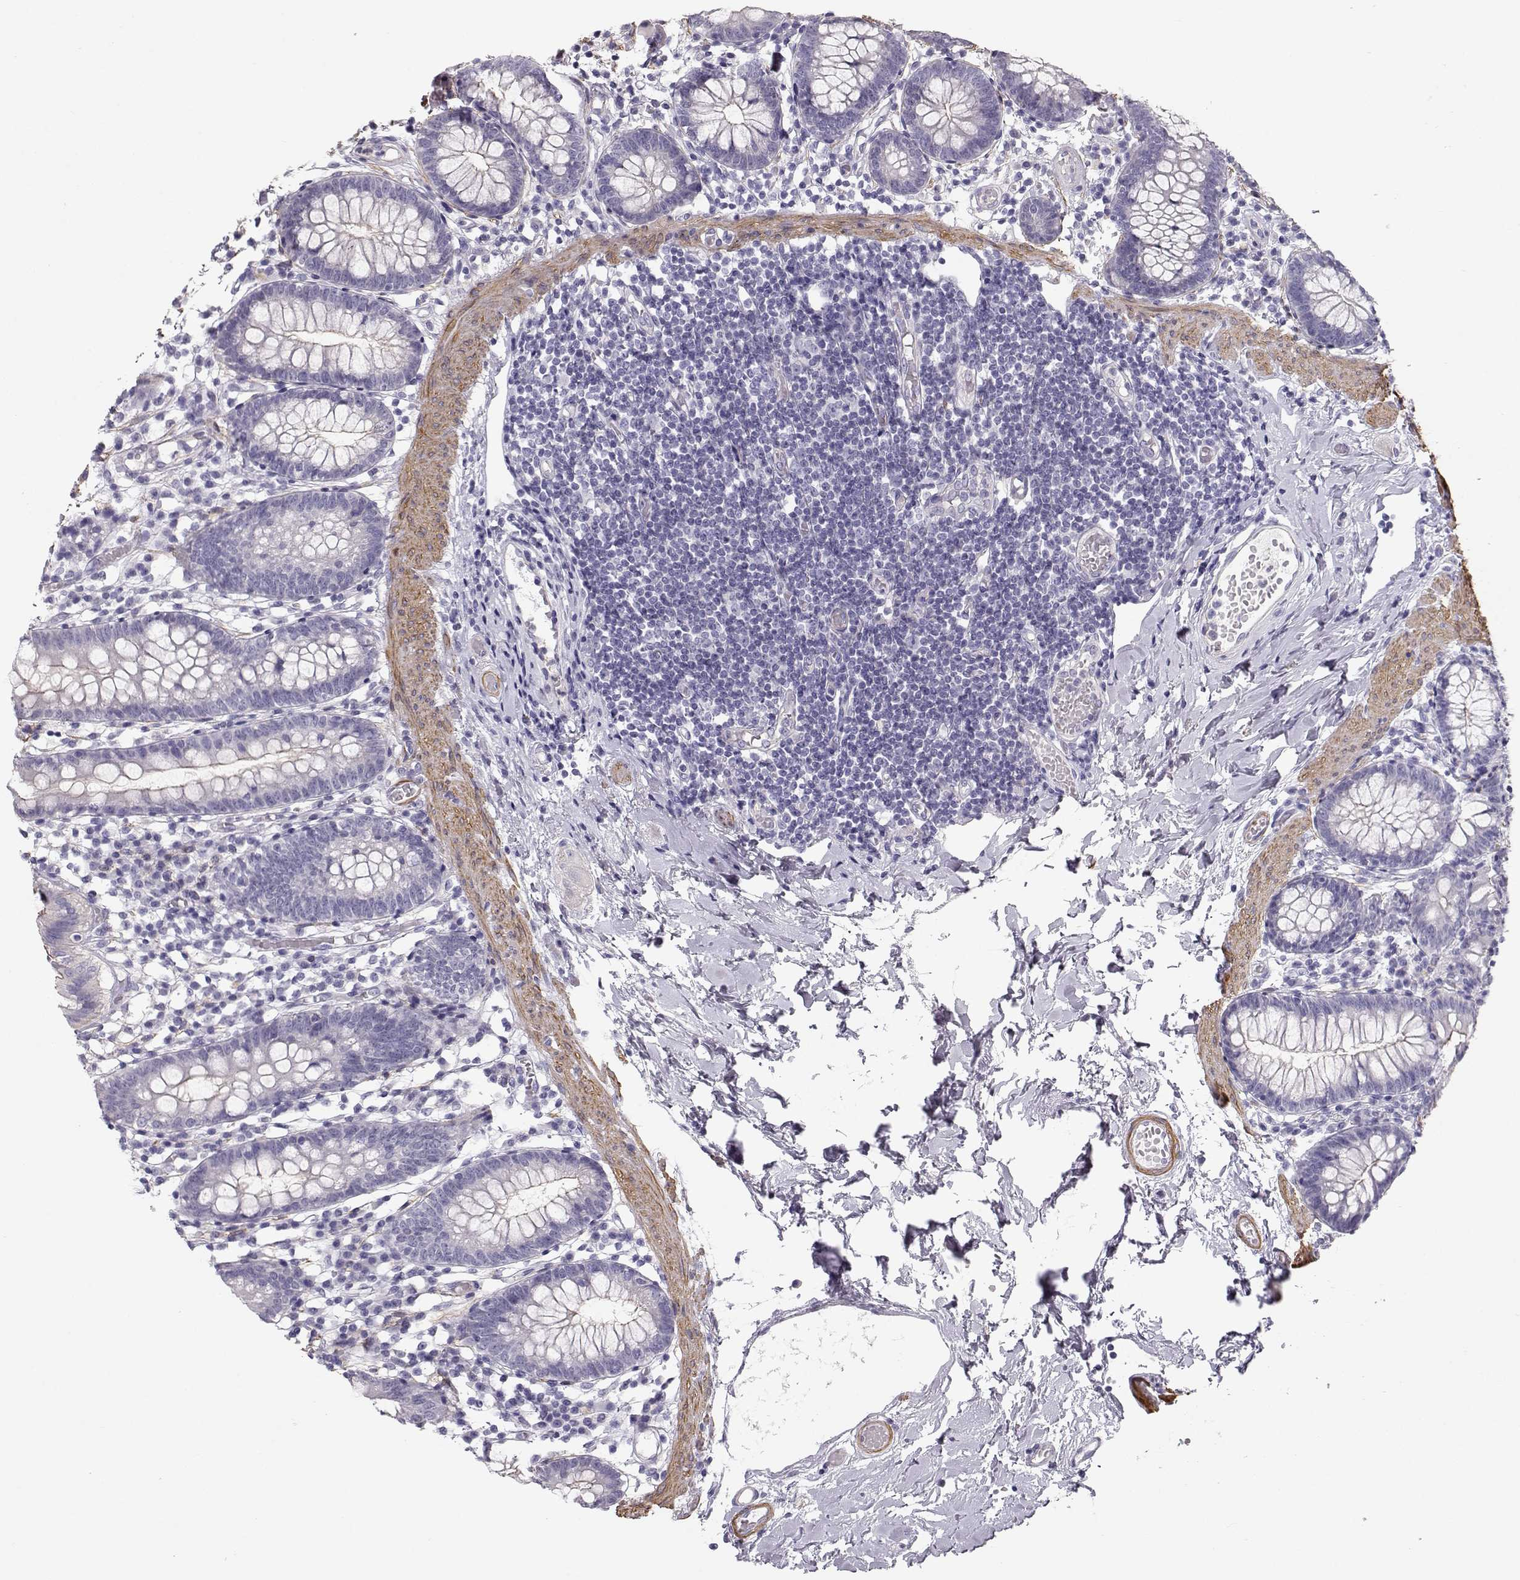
{"staining": {"intensity": "moderate", "quantity": "25%-75%", "location": "cytoplasmic/membranous"}, "tissue": "small intestine", "cell_type": "Glandular cells", "image_type": "normal", "snomed": [{"axis": "morphology", "description": "Normal tissue, NOS"}, {"axis": "topography", "description": "Small intestine"}], "caption": "The immunohistochemical stain labels moderate cytoplasmic/membranous positivity in glandular cells of normal small intestine.", "gene": "SLITRK3", "patient": {"sex": "female", "age": 90}}